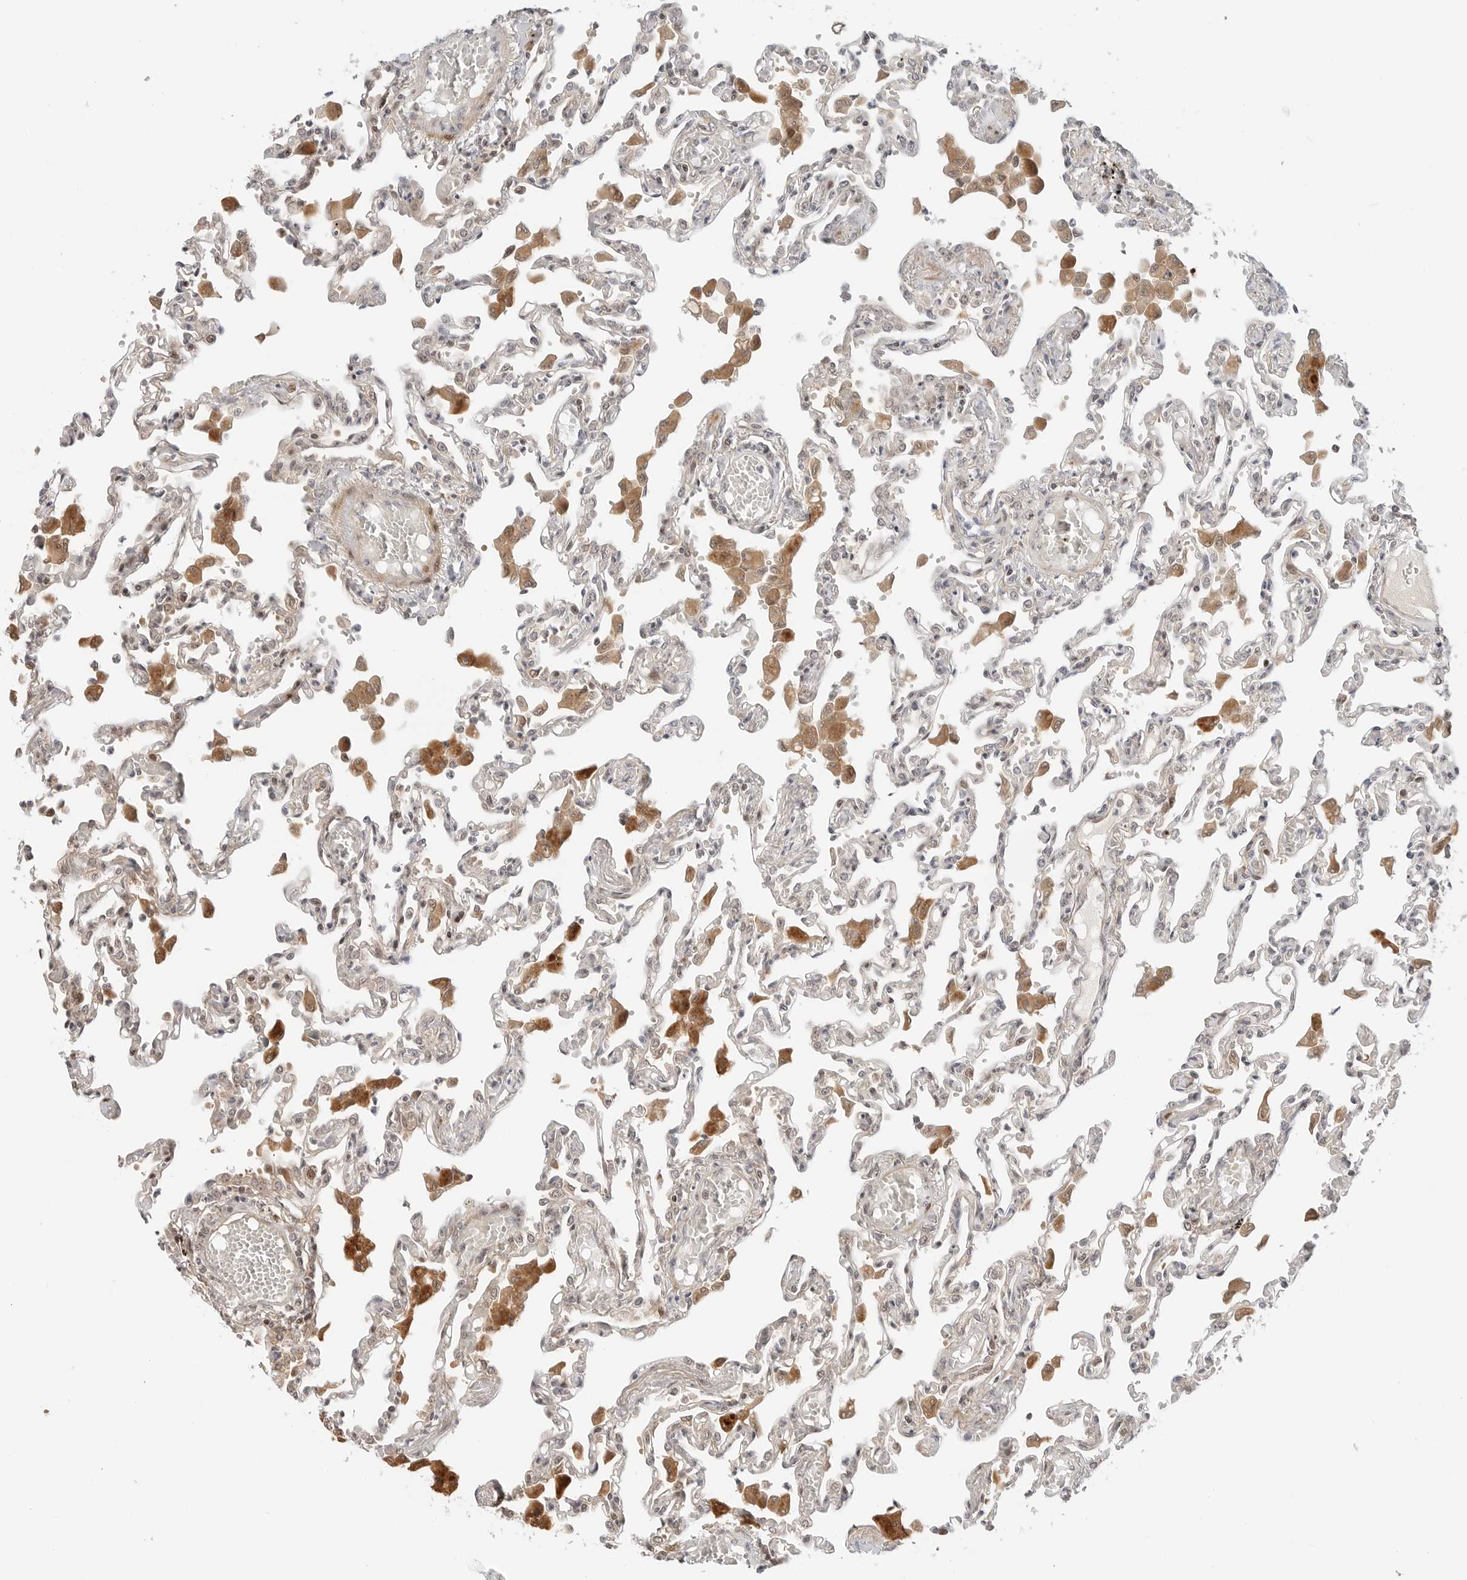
{"staining": {"intensity": "weak", "quantity": "<25%", "location": "nuclear"}, "tissue": "lung", "cell_type": "Alveolar cells", "image_type": "normal", "snomed": [{"axis": "morphology", "description": "Normal tissue, NOS"}, {"axis": "topography", "description": "Bronchus"}, {"axis": "topography", "description": "Lung"}], "caption": "IHC of normal lung displays no staining in alveolar cells. The staining is performed using DAB (3,3'-diaminobenzidine) brown chromogen with nuclei counter-stained in using hematoxylin.", "gene": "GEM", "patient": {"sex": "female", "age": 49}}